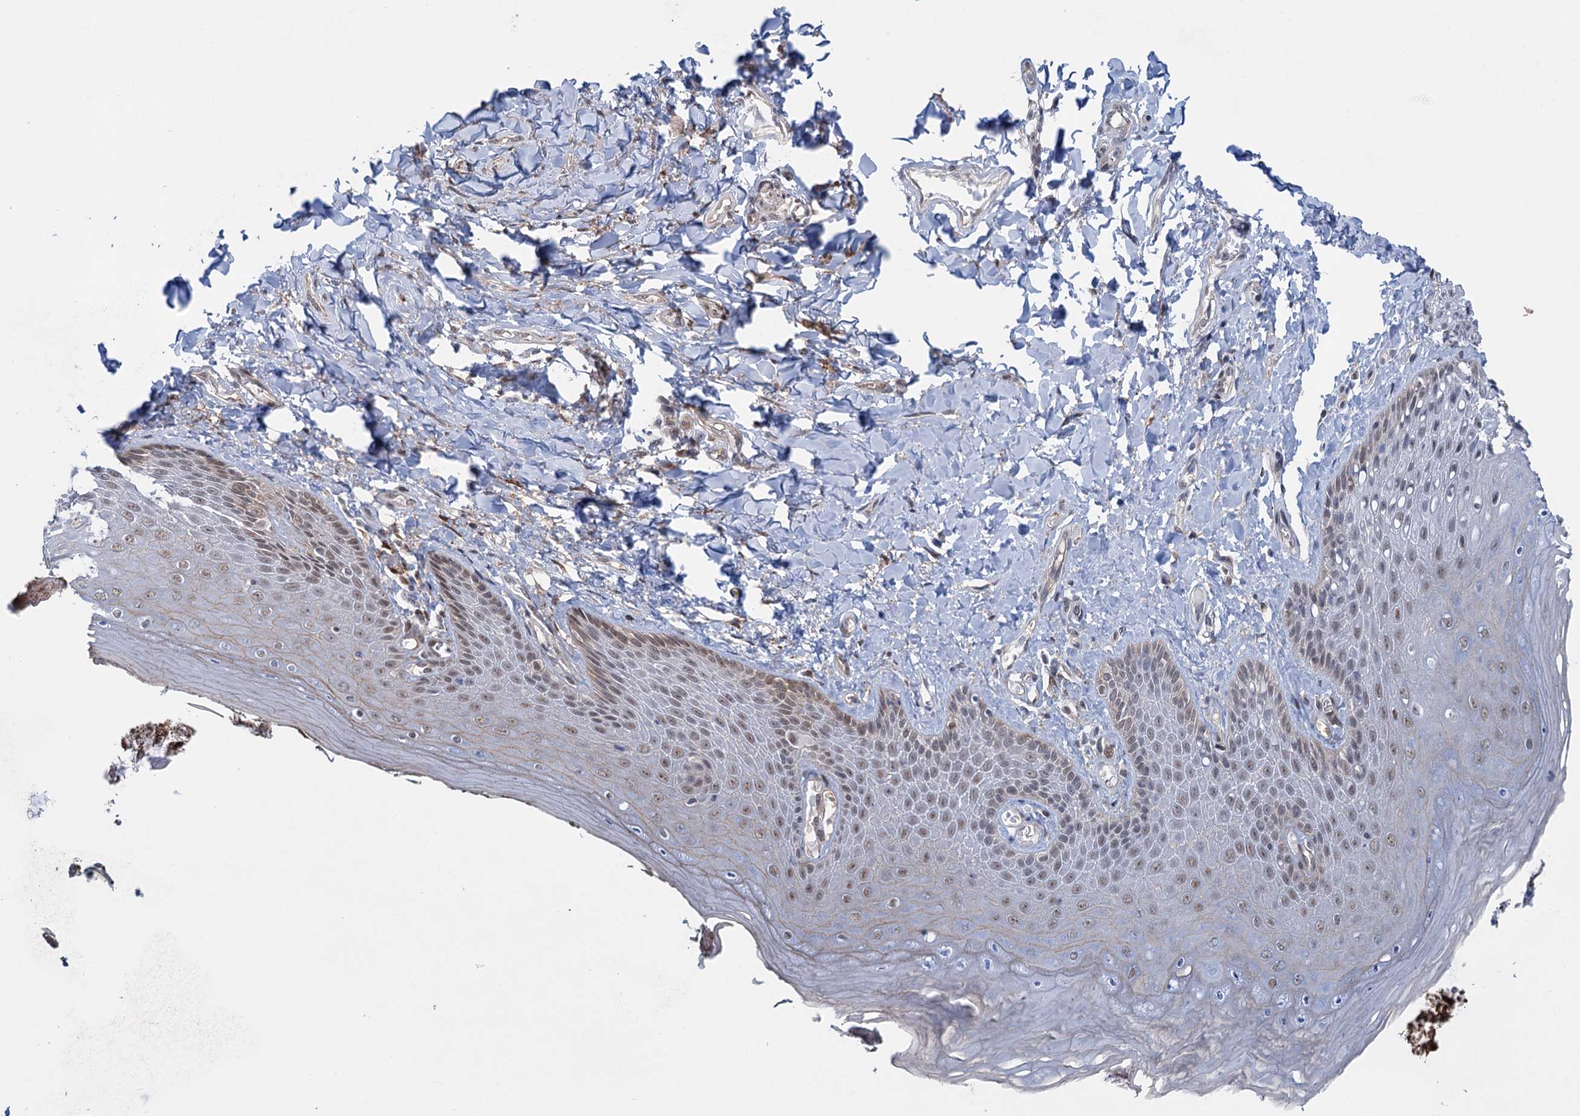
{"staining": {"intensity": "weak", "quantity": "<25%", "location": "cytoplasmic/membranous"}, "tissue": "skin", "cell_type": "Epidermal cells", "image_type": "normal", "snomed": [{"axis": "morphology", "description": "Normal tissue, NOS"}, {"axis": "topography", "description": "Anal"}], "caption": "Immunohistochemical staining of benign skin displays no significant staining in epidermal cells. (Stains: DAB (3,3'-diaminobenzidine) IHC with hematoxylin counter stain, Microscopy: brightfield microscopy at high magnification).", "gene": "FAM53A", "patient": {"sex": "male", "age": 78}}